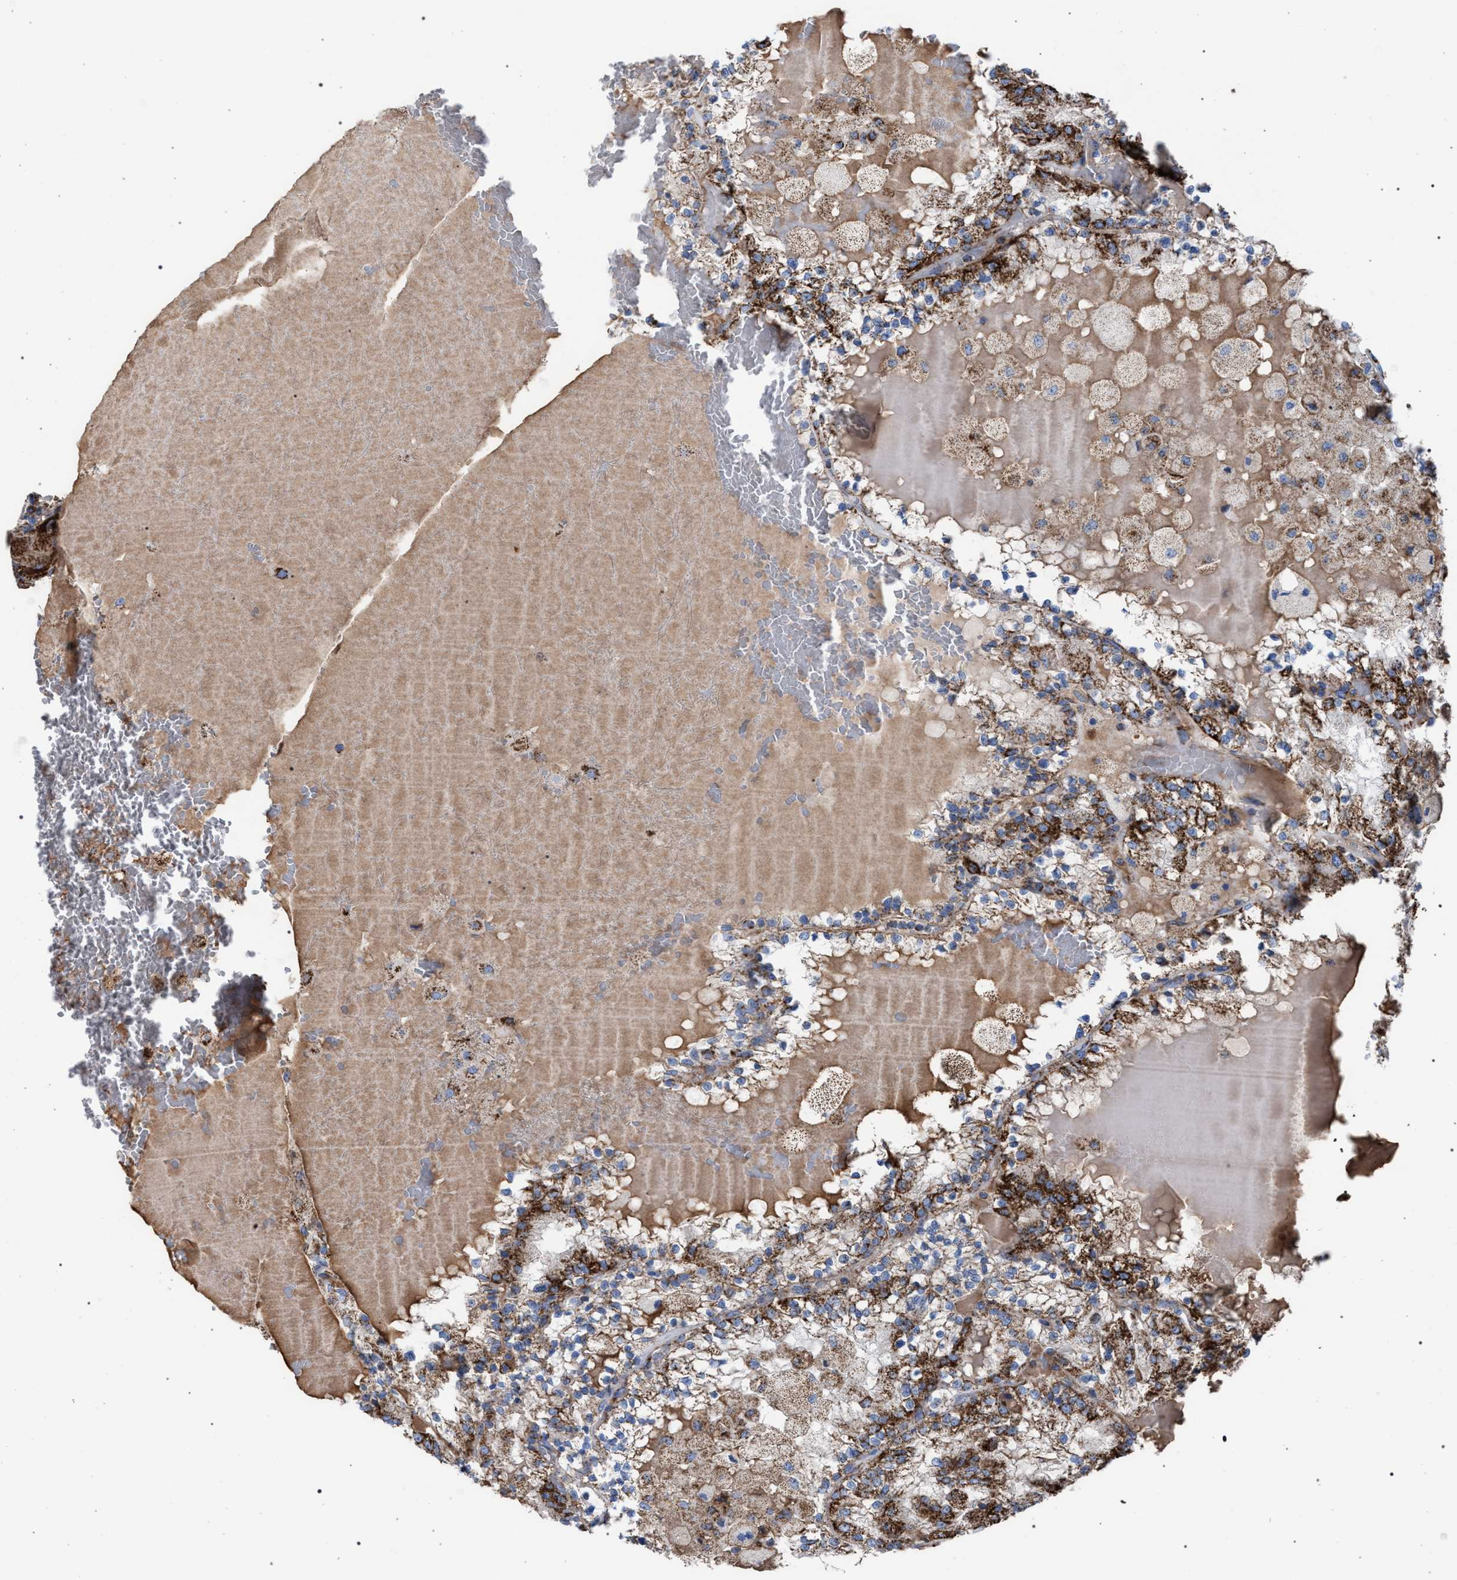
{"staining": {"intensity": "strong", "quantity": "25%-75%", "location": "cytoplasmic/membranous"}, "tissue": "renal cancer", "cell_type": "Tumor cells", "image_type": "cancer", "snomed": [{"axis": "morphology", "description": "Adenocarcinoma, NOS"}, {"axis": "topography", "description": "Kidney"}], "caption": "Immunohistochemical staining of renal cancer (adenocarcinoma) shows high levels of strong cytoplasmic/membranous staining in approximately 25%-75% of tumor cells. (DAB = brown stain, brightfield microscopy at high magnification).", "gene": "VPS13A", "patient": {"sex": "female", "age": 56}}